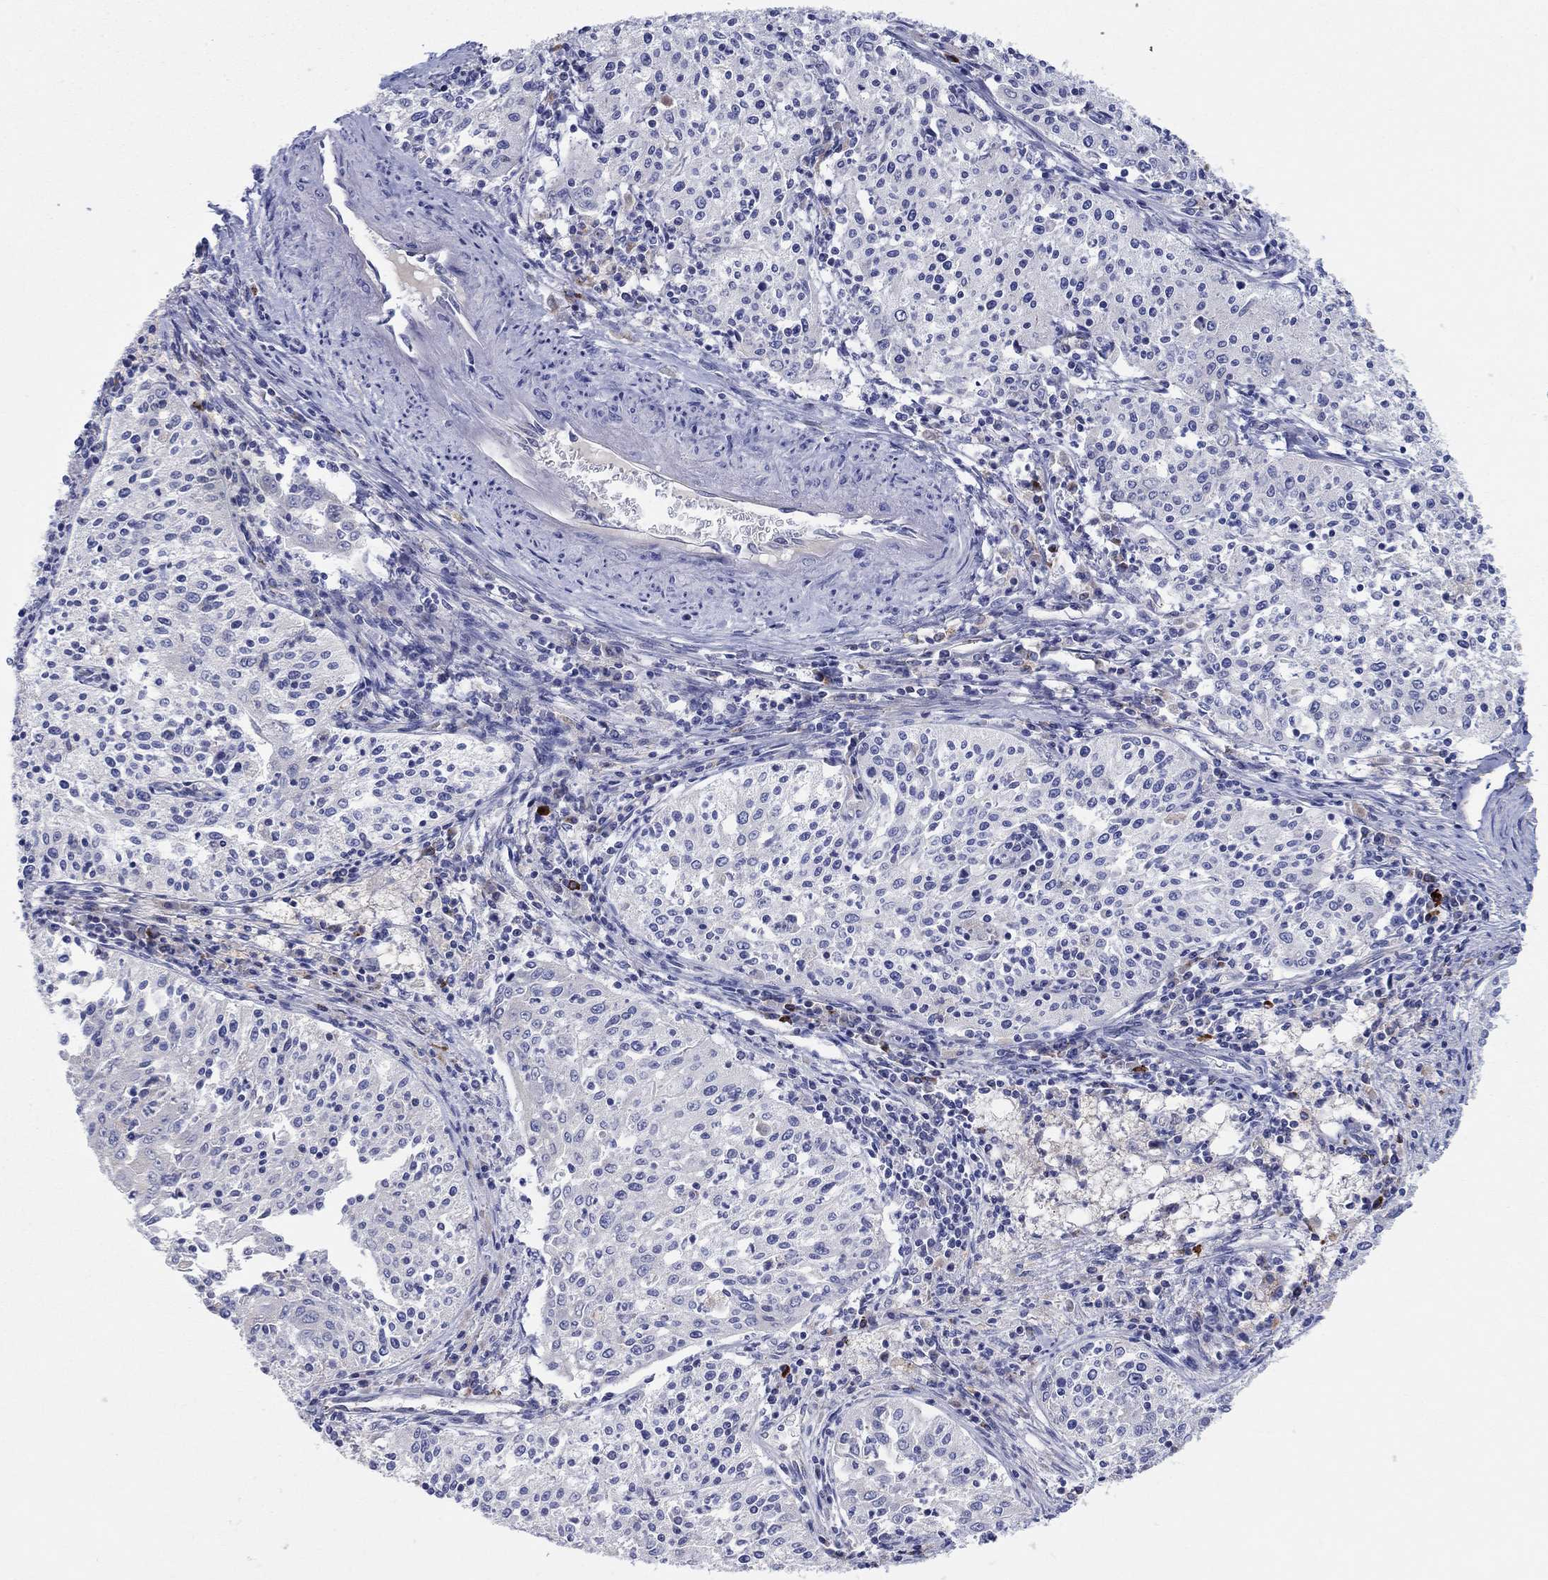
{"staining": {"intensity": "negative", "quantity": "none", "location": "none"}, "tissue": "cervical cancer", "cell_type": "Tumor cells", "image_type": "cancer", "snomed": [{"axis": "morphology", "description": "Squamous cell carcinoma, NOS"}, {"axis": "topography", "description": "Cervix"}], "caption": "Tumor cells are negative for brown protein staining in cervical cancer (squamous cell carcinoma).", "gene": "BCO2", "patient": {"sex": "female", "age": 41}}